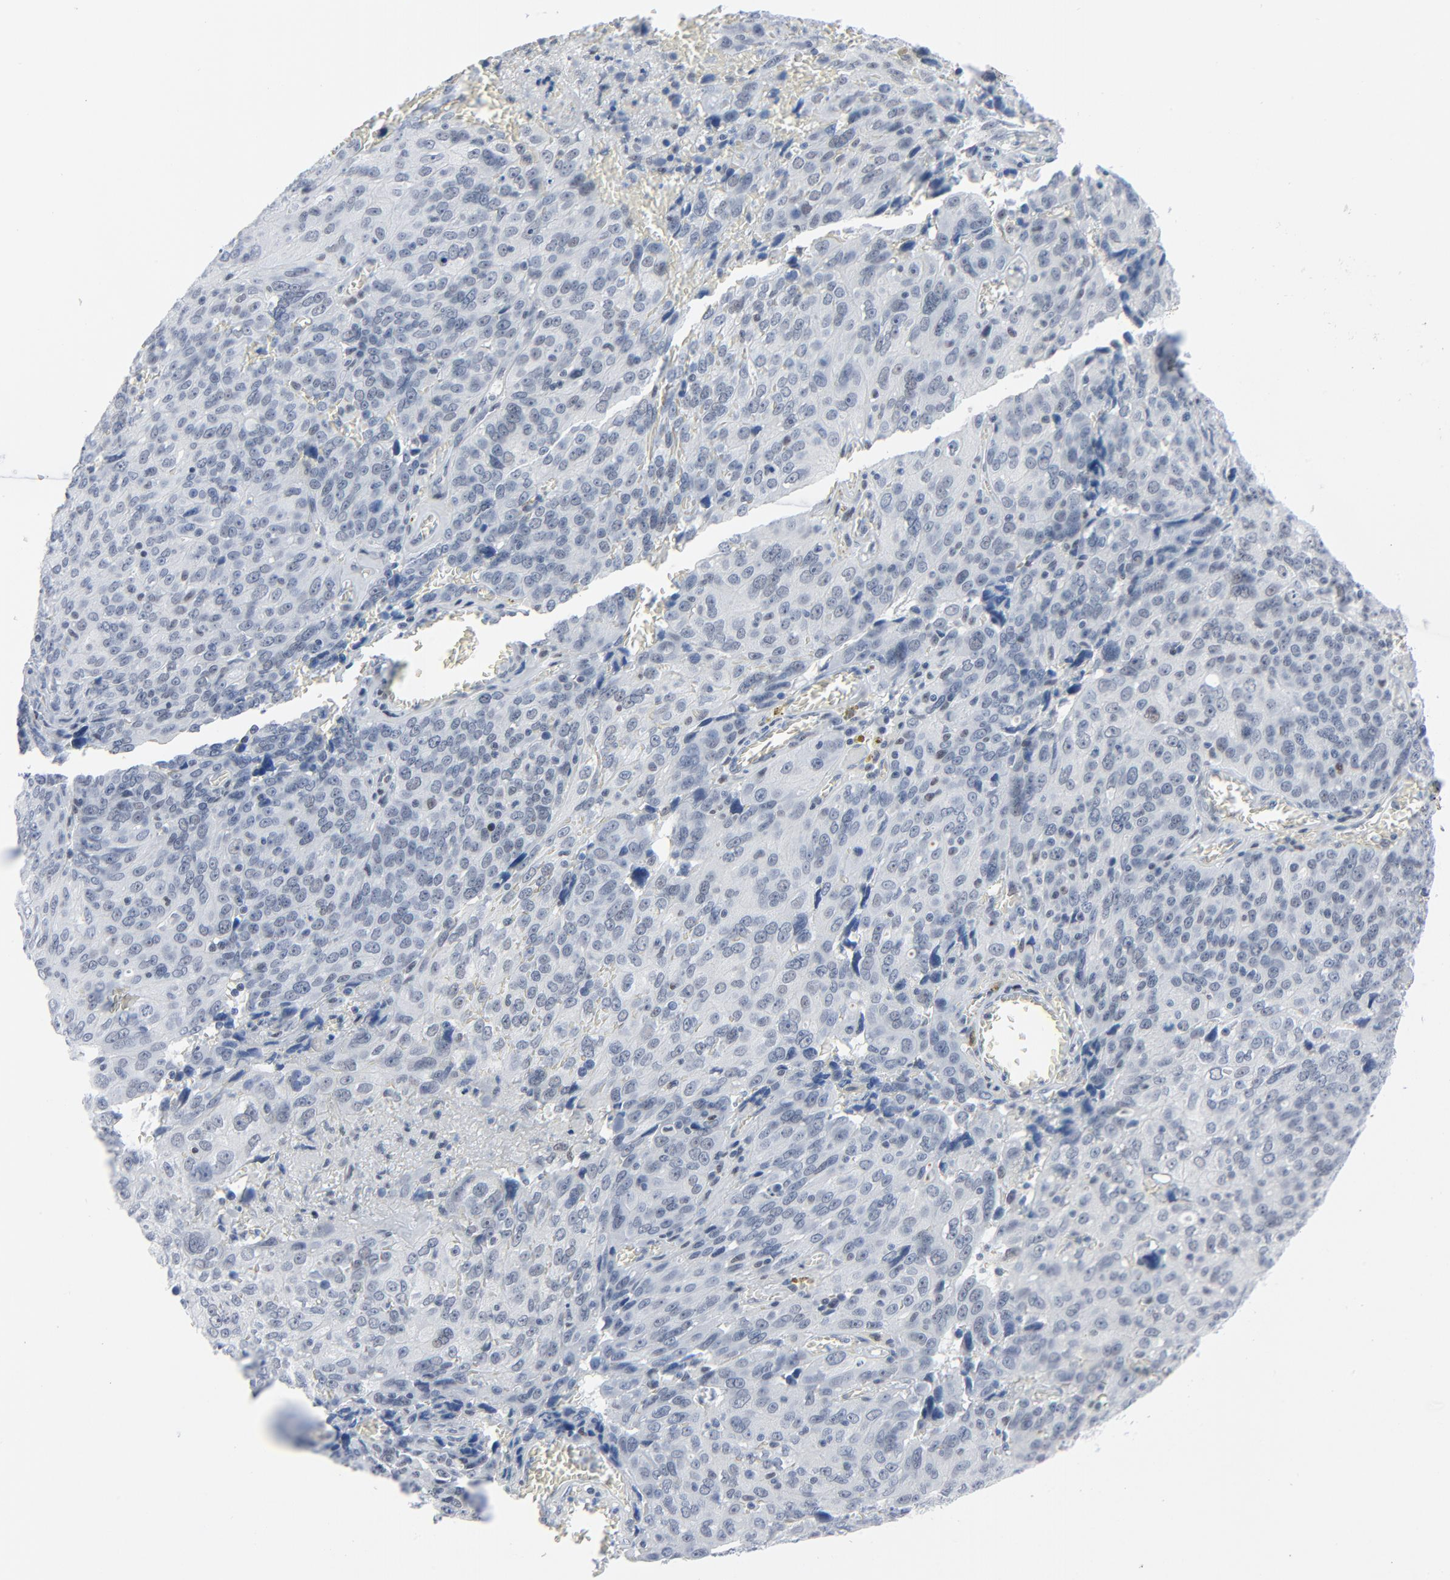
{"staining": {"intensity": "weak", "quantity": "25%-75%", "location": "nuclear"}, "tissue": "ovarian cancer", "cell_type": "Tumor cells", "image_type": "cancer", "snomed": [{"axis": "morphology", "description": "Carcinoma, endometroid"}, {"axis": "topography", "description": "Ovary"}], "caption": "Immunohistochemistry (IHC) (DAB (3,3'-diaminobenzidine)) staining of human ovarian endometroid carcinoma reveals weak nuclear protein expression in approximately 25%-75% of tumor cells.", "gene": "SIRT1", "patient": {"sex": "female", "age": 75}}